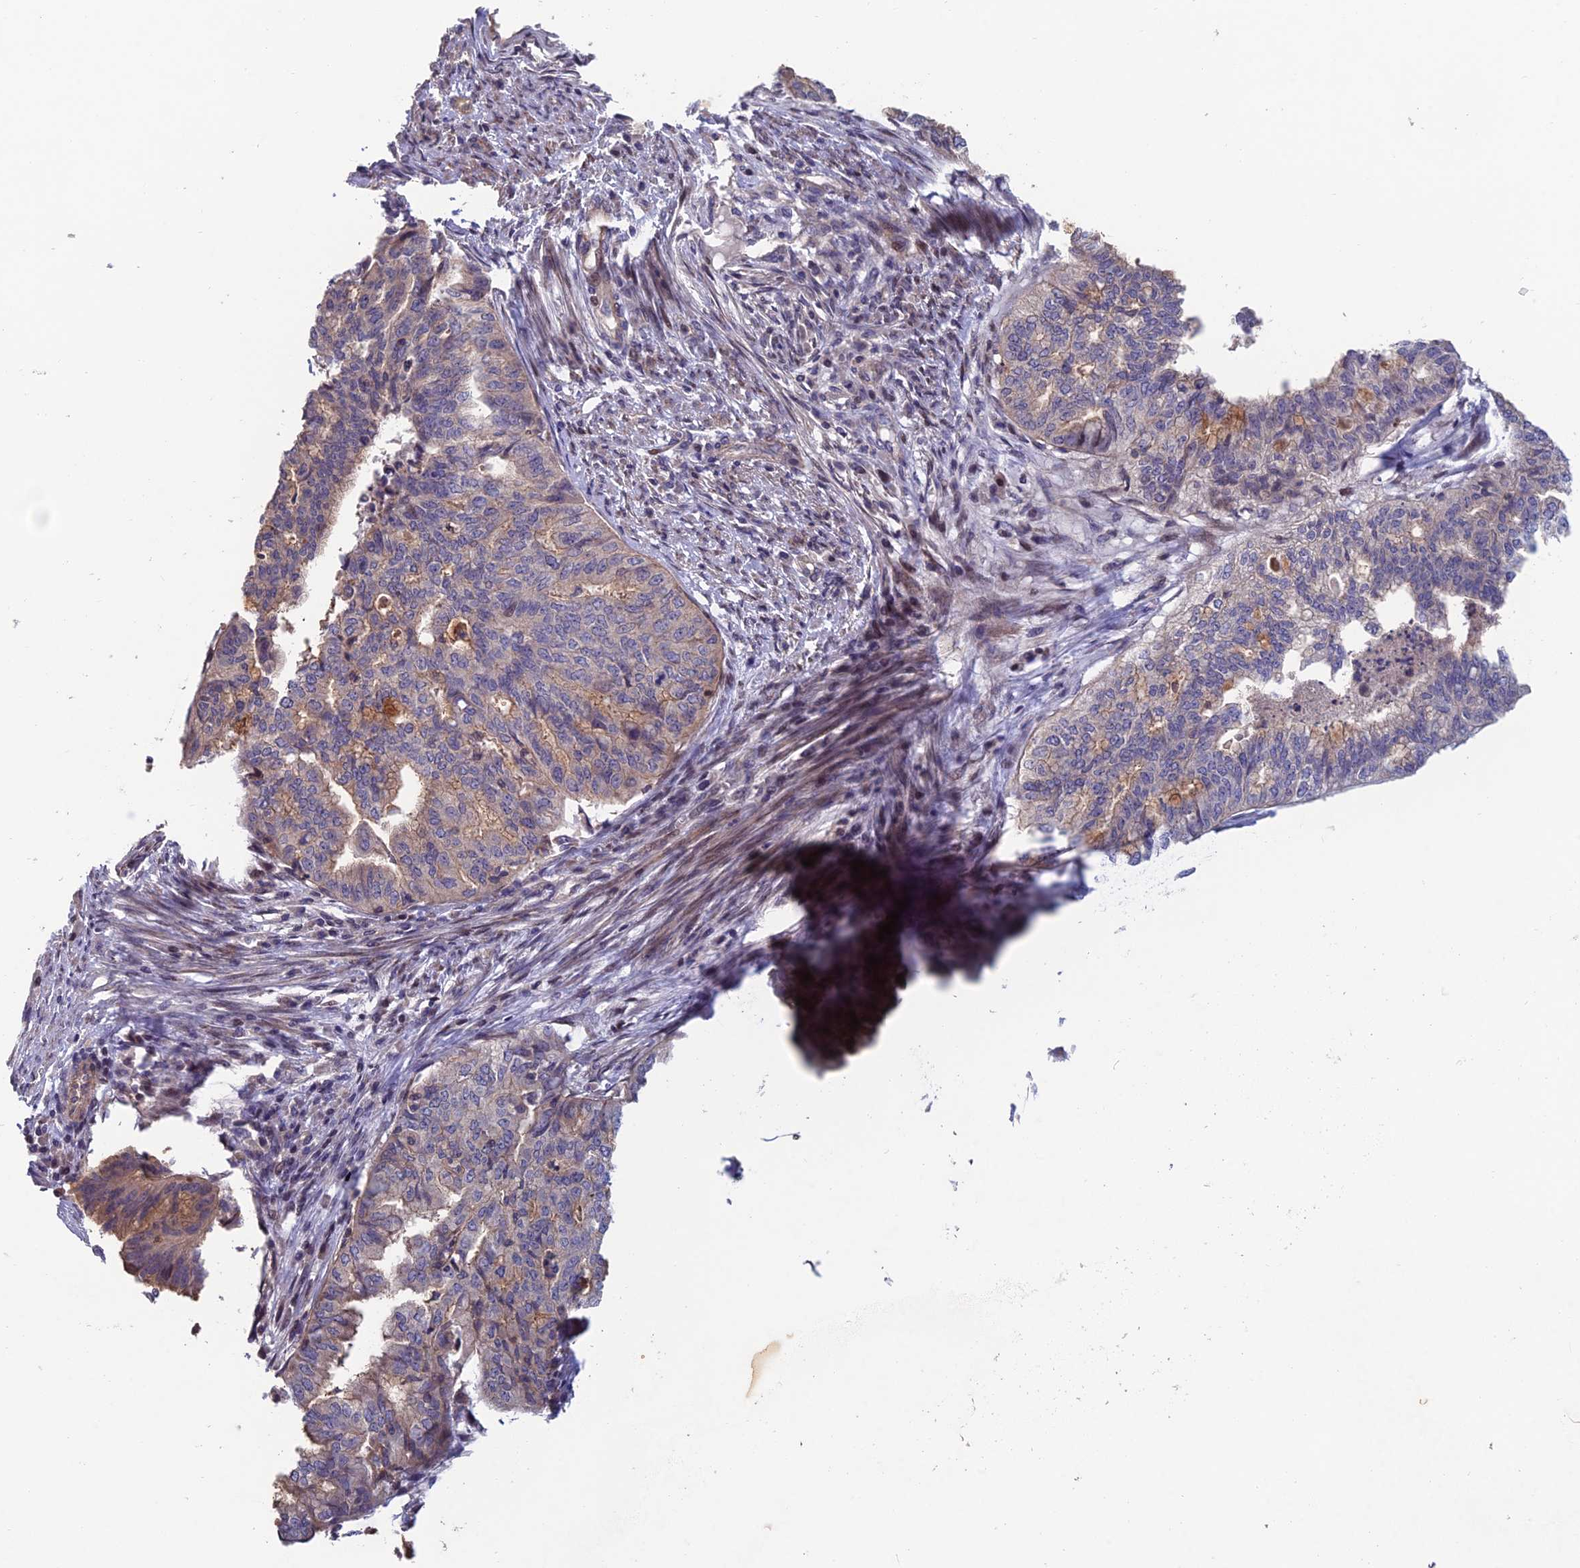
{"staining": {"intensity": "moderate", "quantity": "<25%", "location": "cytoplasmic/membranous"}, "tissue": "endometrial cancer", "cell_type": "Tumor cells", "image_type": "cancer", "snomed": [{"axis": "morphology", "description": "Adenocarcinoma, NOS"}, {"axis": "topography", "description": "Endometrium"}], "caption": "The image reveals a brown stain indicating the presence of a protein in the cytoplasmic/membranous of tumor cells in endometrial cancer (adenocarcinoma).", "gene": "USP37", "patient": {"sex": "female", "age": 79}}